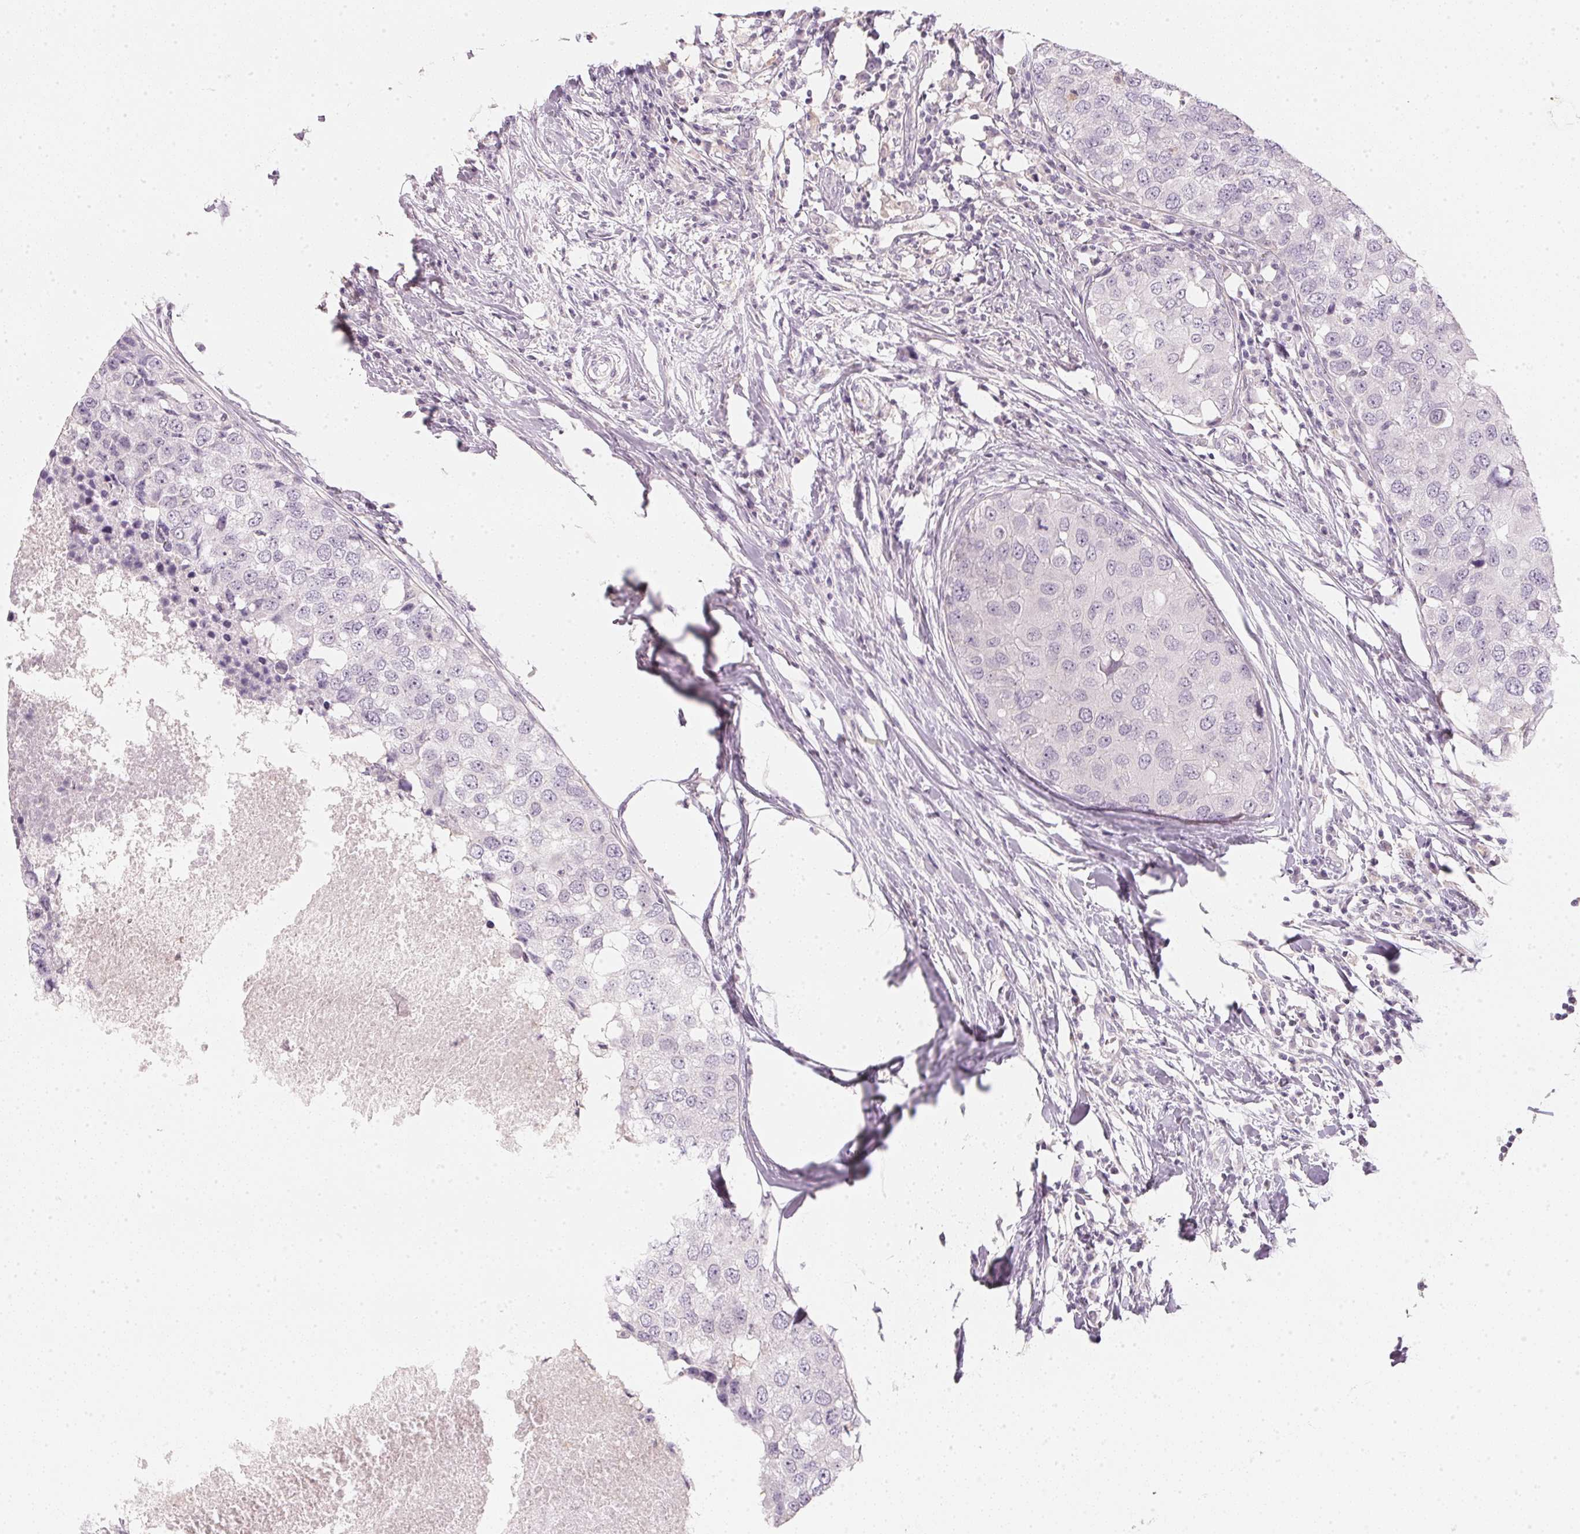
{"staining": {"intensity": "negative", "quantity": "none", "location": "none"}, "tissue": "breast cancer", "cell_type": "Tumor cells", "image_type": "cancer", "snomed": [{"axis": "morphology", "description": "Duct carcinoma"}, {"axis": "topography", "description": "Breast"}], "caption": "Histopathology image shows no protein staining in tumor cells of breast invasive ductal carcinoma tissue.", "gene": "CFAP276", "patient": {"sex": "female", "age": 27}}